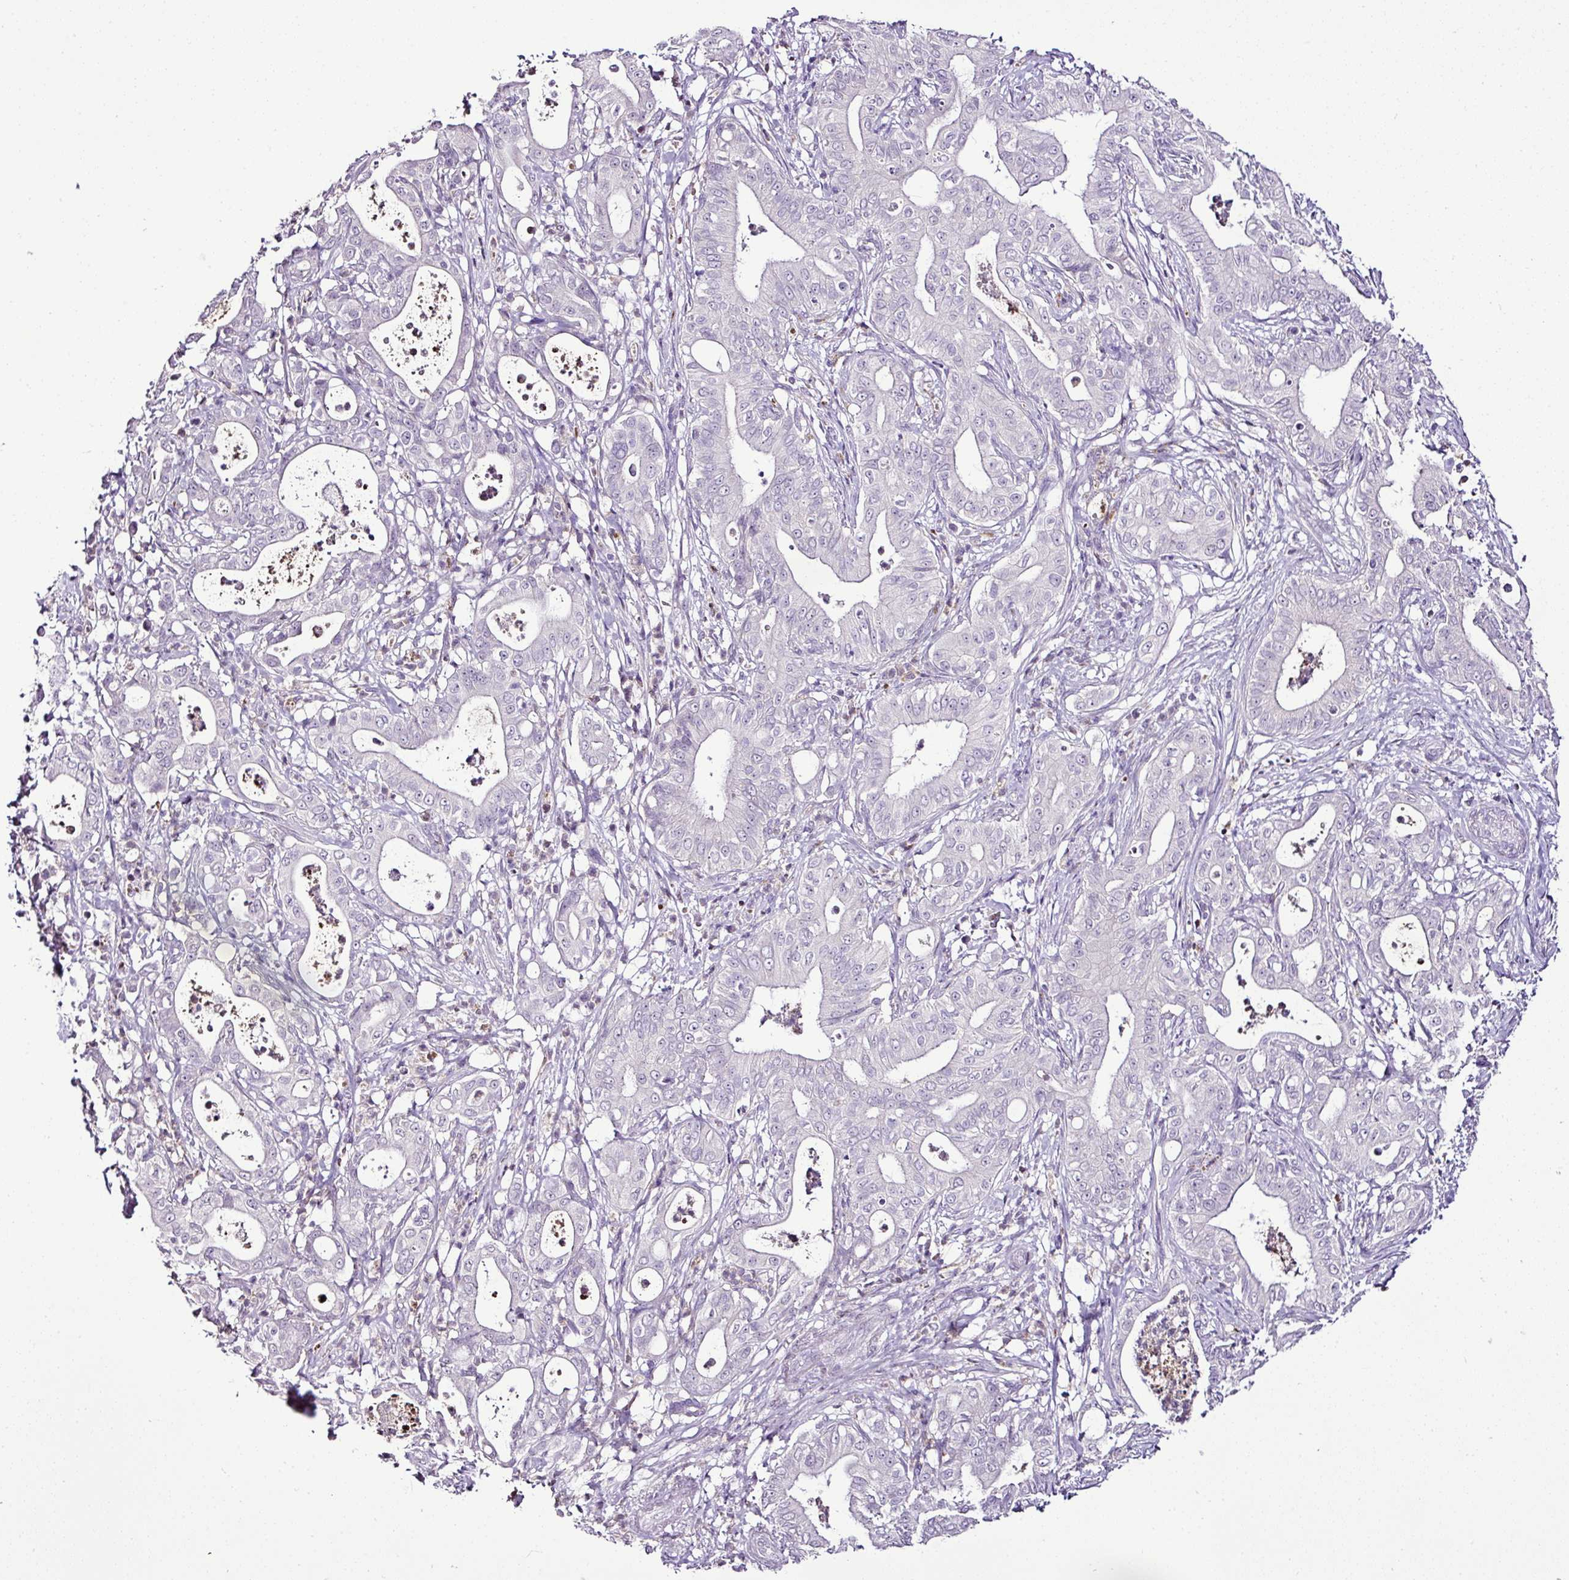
{"staining": {"intensity": "negative", "quantity": "none", "location": "none"}, "tissue": "pancreatic cancer", "cell_type": "Tumor cells", "image_type": "cancer", "snomed": [{"axis": "morphology", "description": "Adenocarcinoma, NOS"}, {"axis": "topography", "description": "Pancreas"}], "caption": "Tumor cells show no significant expression in pancreatic adenocarcinoma.", "gene": "ESR1", "patient": {"sex": "male", "age": 71}}